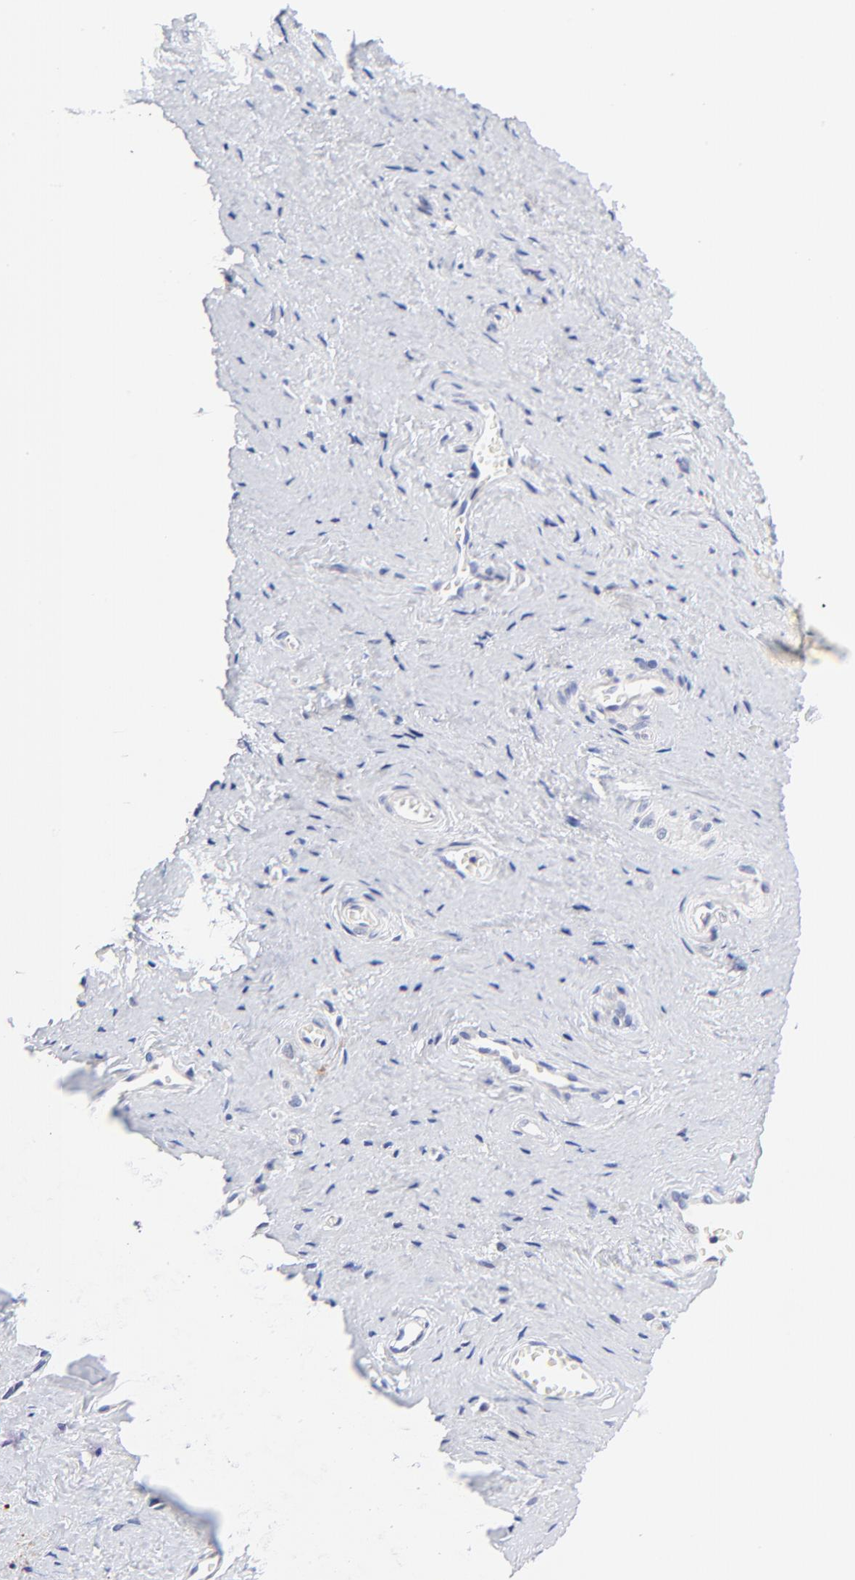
{"staining": {"intensity": "negative", "quantity": "none", "location": "none"}, "tissue": "vagina", "cell_type": "Squamous epithelial cells", "image_type": "normal", "snomed": [{"axis": "morphology", "description": "Normal tissue, NOS"}, {"axis": "topography", "description": "Vagina"}], "caption": "IHC of benign vagina demonstrates no staining in squamous epithelial cells. The staining was performed using DAB to visualize the protein expression in brown, while the nuclei were stained in blue with hematoxylin (Magnification: 20x).", "gene": "AFF2", "patient": {"sex": "female", "age": 46}}